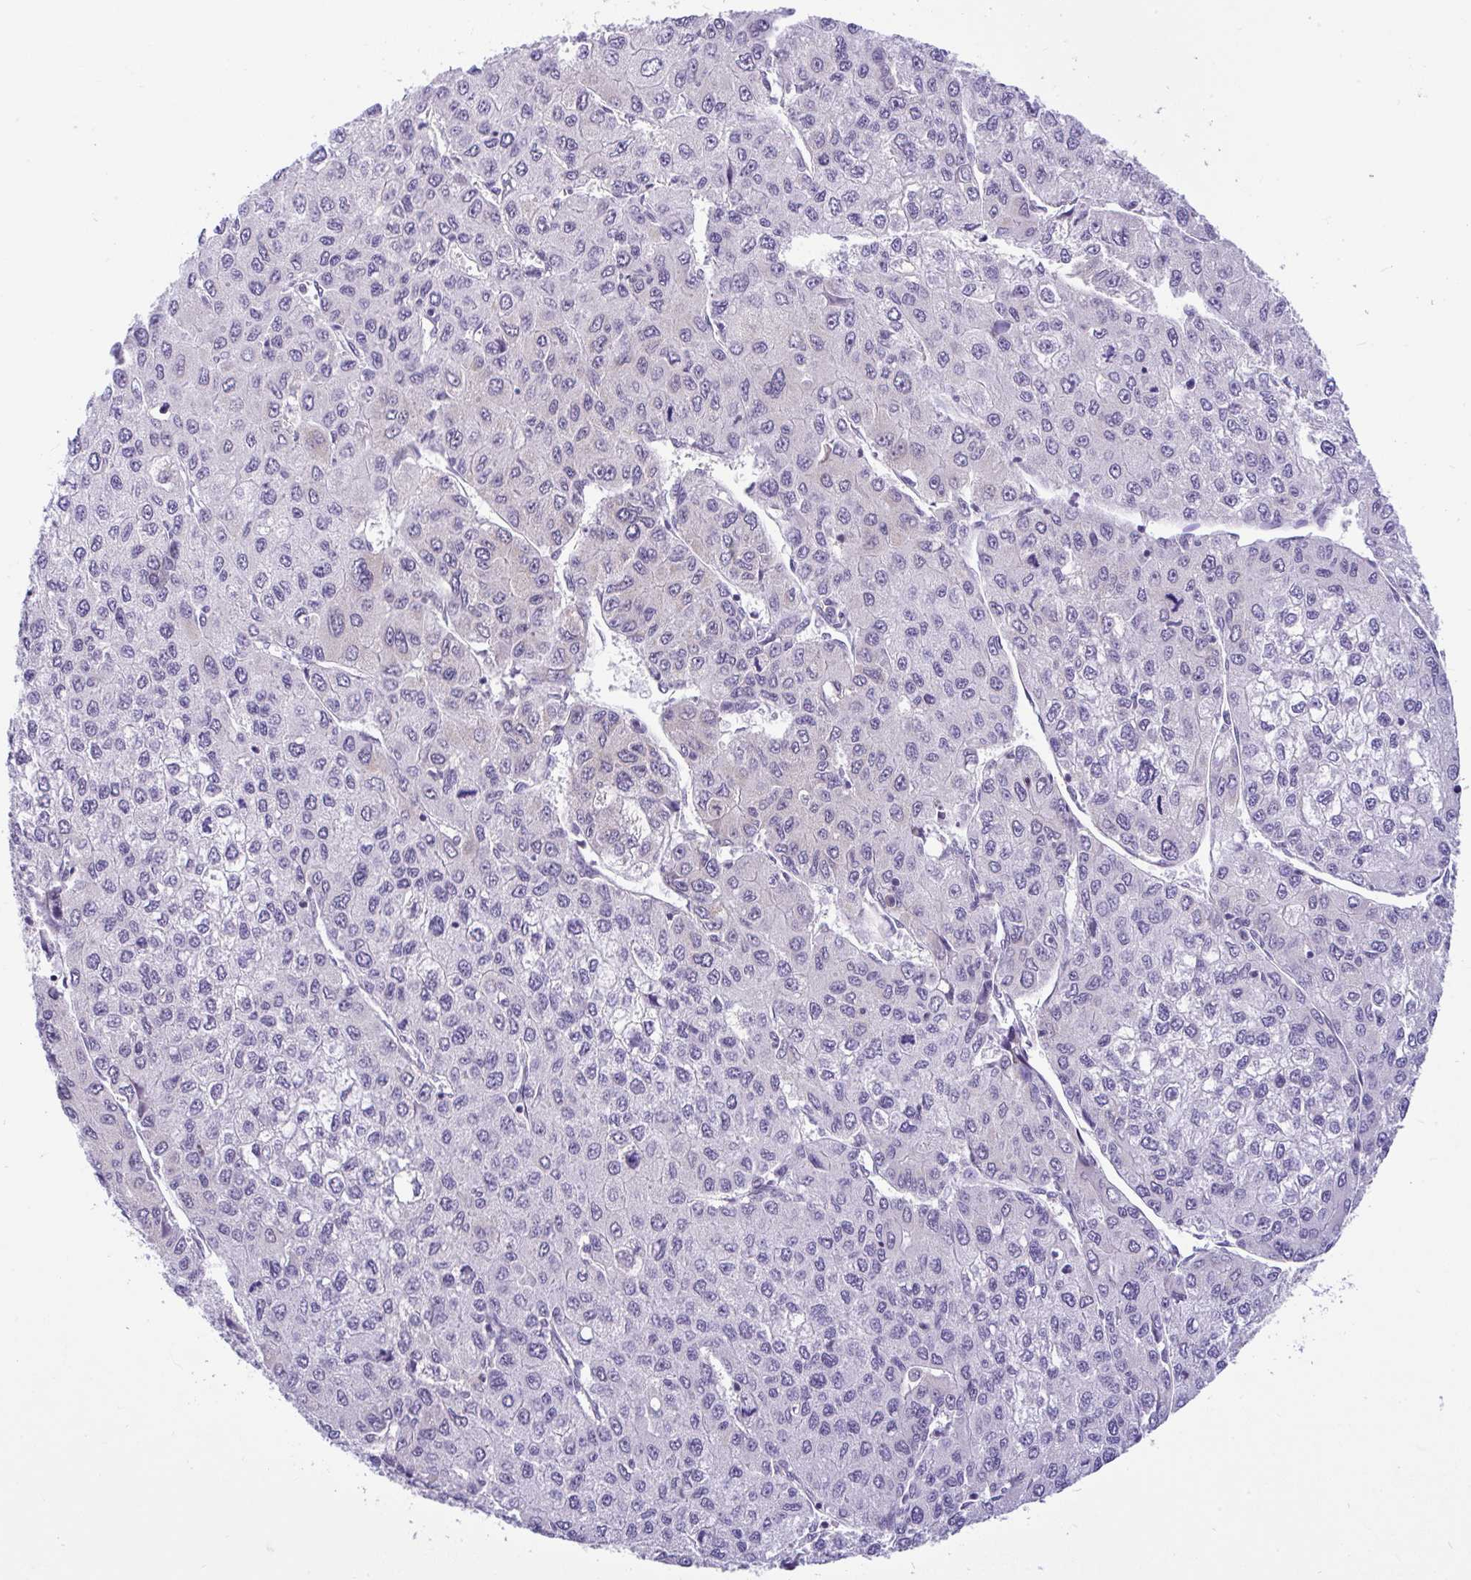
{"staining": {"intensity": "negative", "quantity": "none", "location": "none"}, "tissue": "liver cancer", "cell_type": "Tumor cells", "image_type": "cancer", "snomed": [{"axis": "morphology", "description": "Carcinoma, Hepatocellular, NOS"}, {"axis": "topography", "description": "Liver"}], "caption": "This image is of liver cancer (hepatocellular carcinoma) stained with IHC to label a protein in brown with the nuclei are counter-stained blue. There is no expression in tumor cells. (Stains: DAB (3,3'-diaminobenzidine) IHC with hematoxylin counter stain, Microscopy: brightfield microscopy at high magnification).", "gene": "PYCR2", "patient": {"sex": "female", "age": 66}}